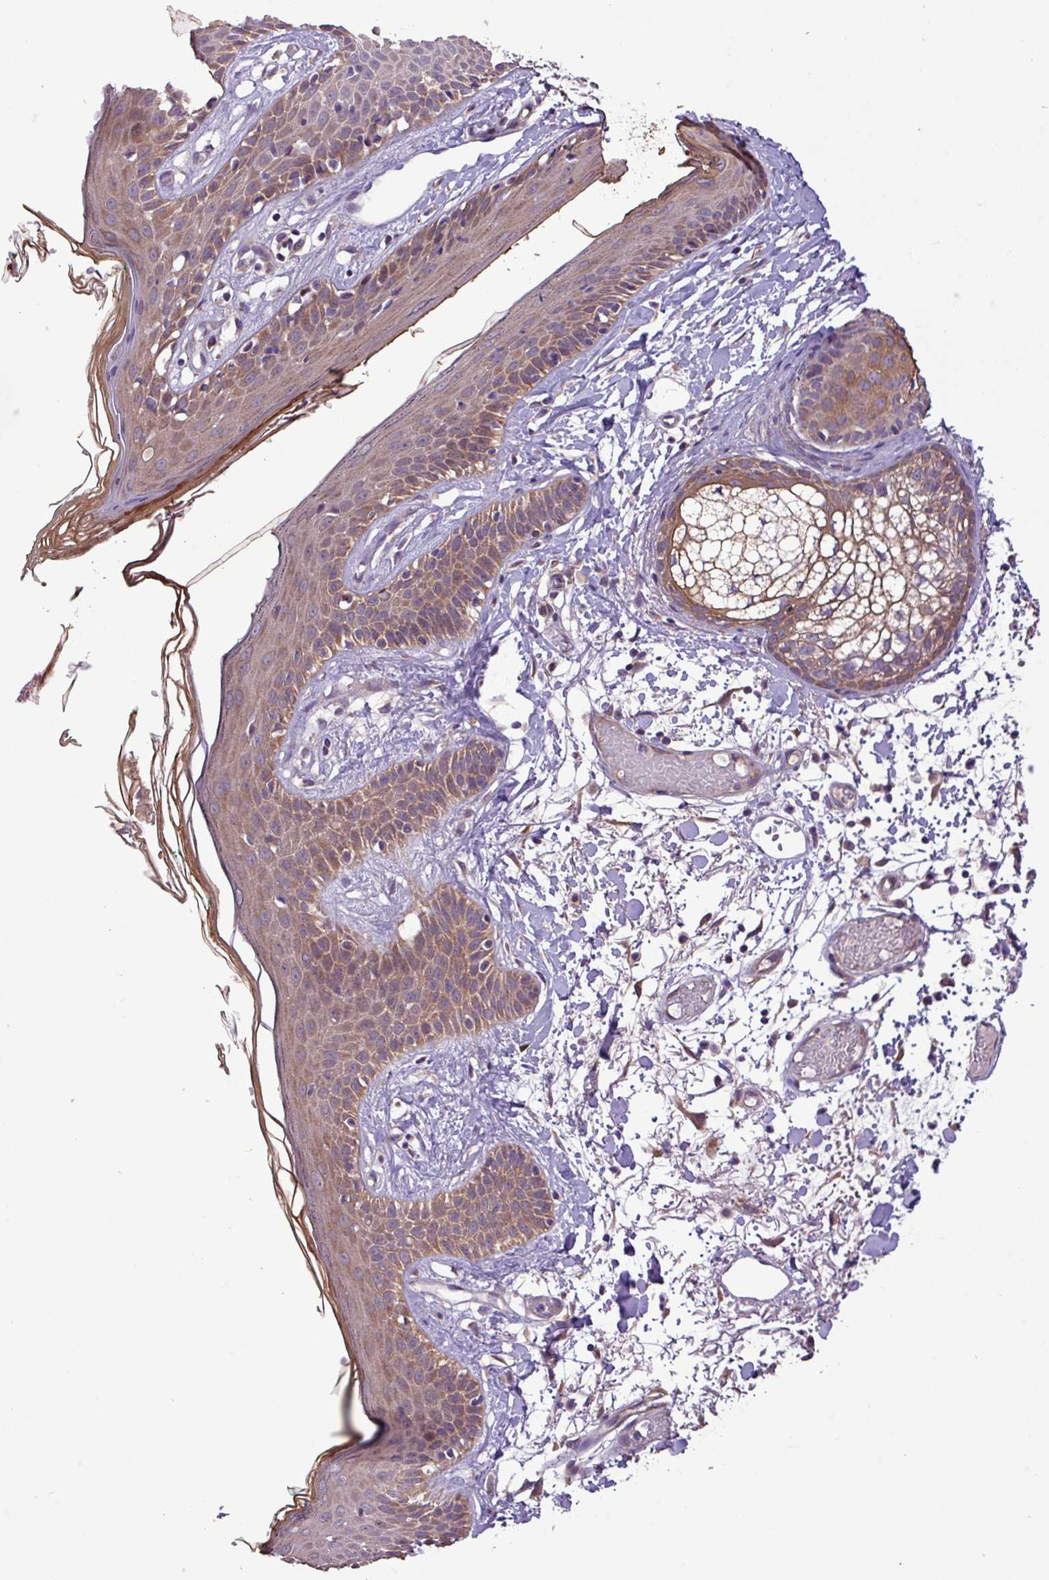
{"staining": {"intensity": "weak", "quantity": ">75%", "location": "cytoplasmic/membranous"}, "tissue": "skin", "cell_type": "Fibroblasts", "image_type": "normal", "snomed": [{"axis": "morphology", "description": "Normal tissue, NOS"}, {"axis": "topography", "description": "Skin"}], "caption": "Weak cytoplasmic/membranous expression for a protein is present in about >75% of fibroblasts of benign skin using immunohistochemistry.", "gene": "TIMM10B", "patient": {"sex": "male", "age": 79}}